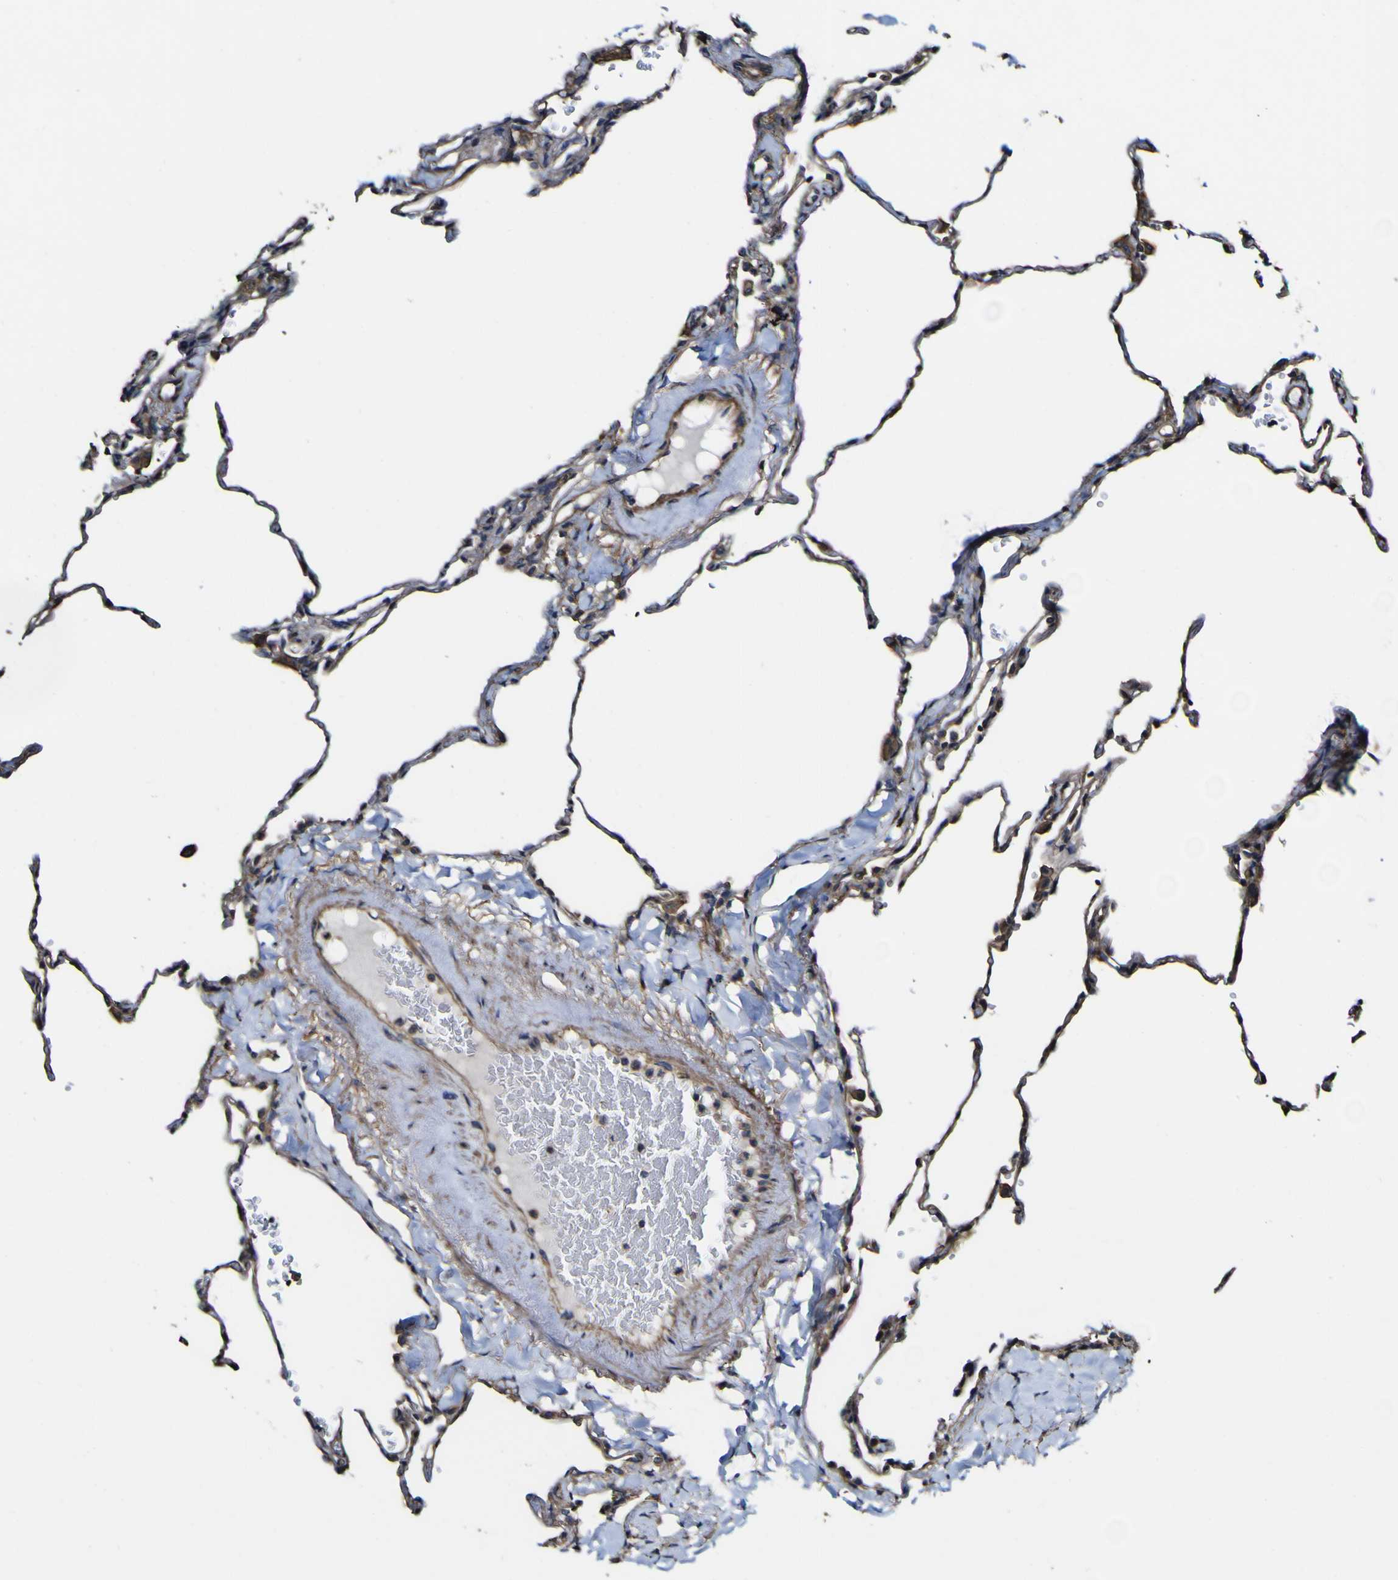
{"staining": {"intensity": "moderate", "quantity": "25%-75%", "location": "cytoplasmic/membranous,nuclear"}, "tissue": "lung", "cell_type": "Alveolar cells", "image_type": "normal", "snomed": [{"axis": "morphology", "description": "Normal tissue, NOS"}, {"axis": "topography", "description": "Lung"}], "caption": "A photomicrograph of human lung stained for a protein exhibits moderate cytoplasmic/membranous,nuclear brown staining in alveolar cells. The staining was performed using DAB to visualize the protein expression in brown, while the nuclei were stained in blue with hematoxylin (Magnification: 20x).", "gene": "NAALADL2", "patient": {"sex": "male", "age": 59}}